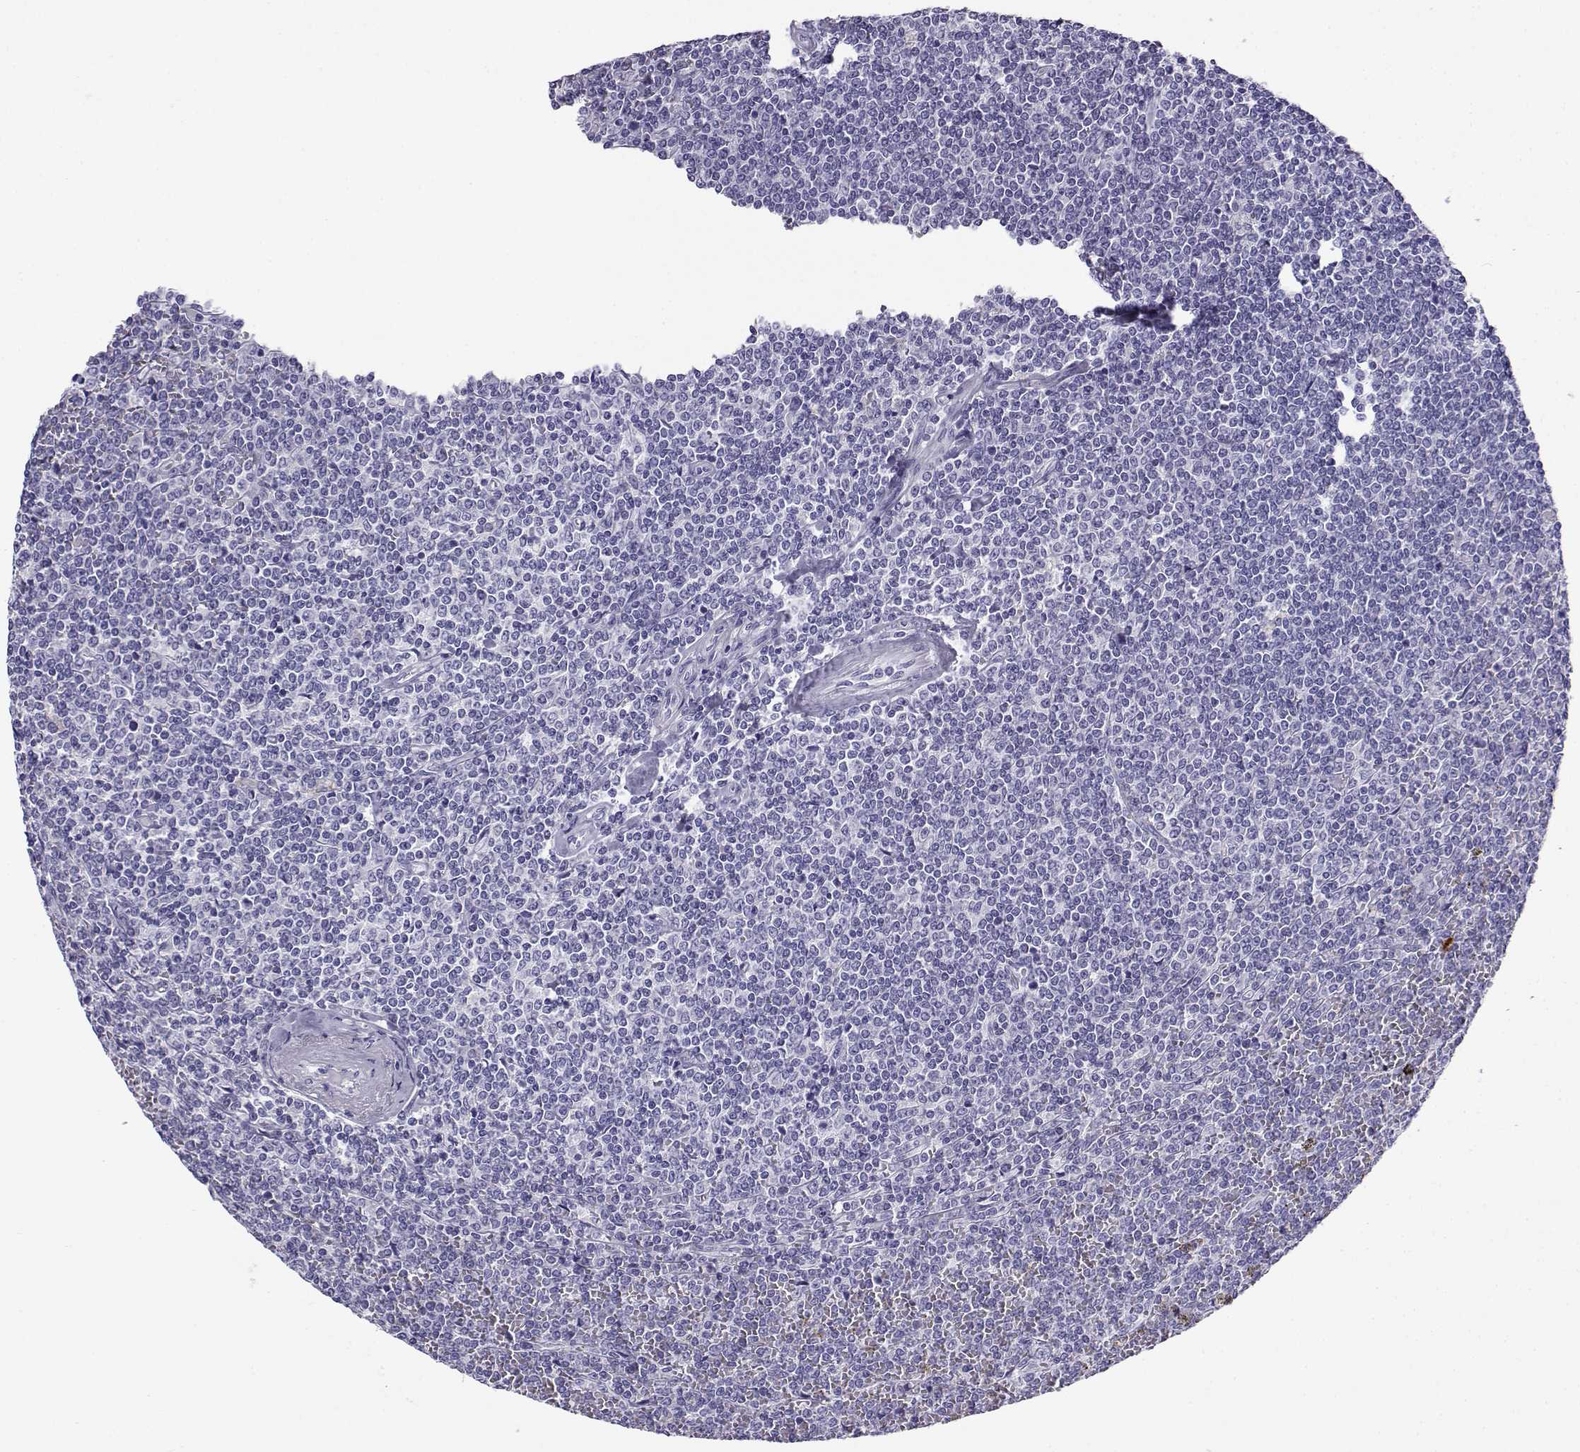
{"staining": {"intensity": "negative", "quantity": "none", "location": "none"}, "tissue": "lymphoma", "cell_type": "Tumor cells", "image_type": "cancer", "snomed": [{"axis": "morphology", "description": "Malignant lymphoma, non-Hodgkin's type, Low grade"}, {"axis": "topography", "description": "Spleen"}], "caption": "Protein analysis of low-grade malignant lymphoma, non-Hodgkin's type shows no significant positivity in tumor cells. Nuclei are stained in blue.", "gene": "CABS1", "patient": {"sex": "female", "age": 19}}